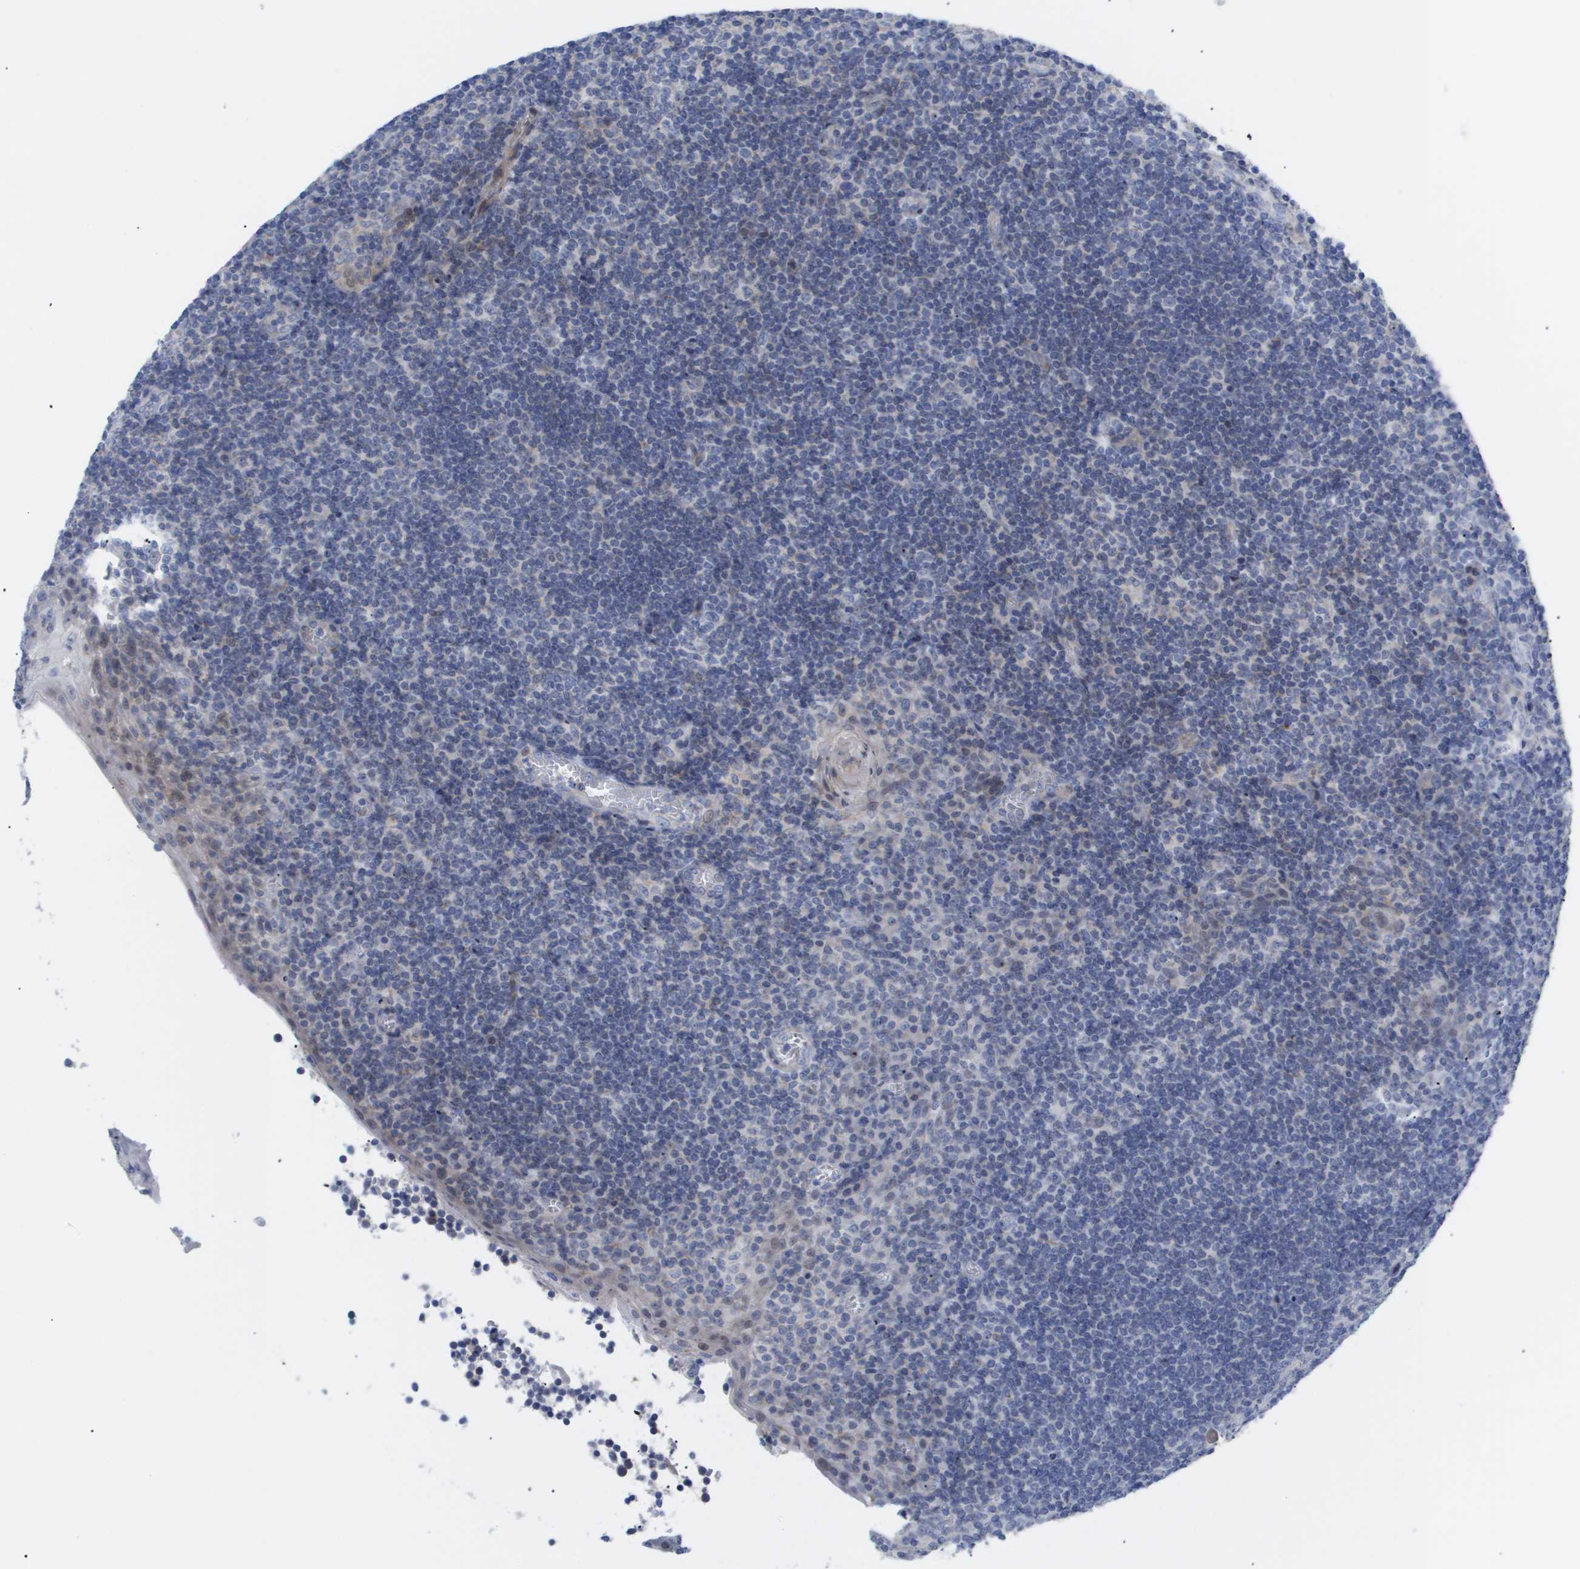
{"staining": {"intensity": "negative", "quantity": "none", "location": "none"}, "tissue": "tonsil", "cell_type": "Germinal center cells", "image_type": "normal", "snomed": [{"axis": "morphology", "description": "Normal tissue, NOS"}, {"axis": "topography", "description": "Tonsil"}], "caption": "A photomicrograph of tonsil stained for a protein reveals no brown staining in germinal center cells. The staining is performed using DAB (3,3'-diaminobenzidine) brown chromogen with nuclei counter-stained in using hematoxylin.", "gene": "CAV3", "patient": {"sex": "male", "age": 37}}